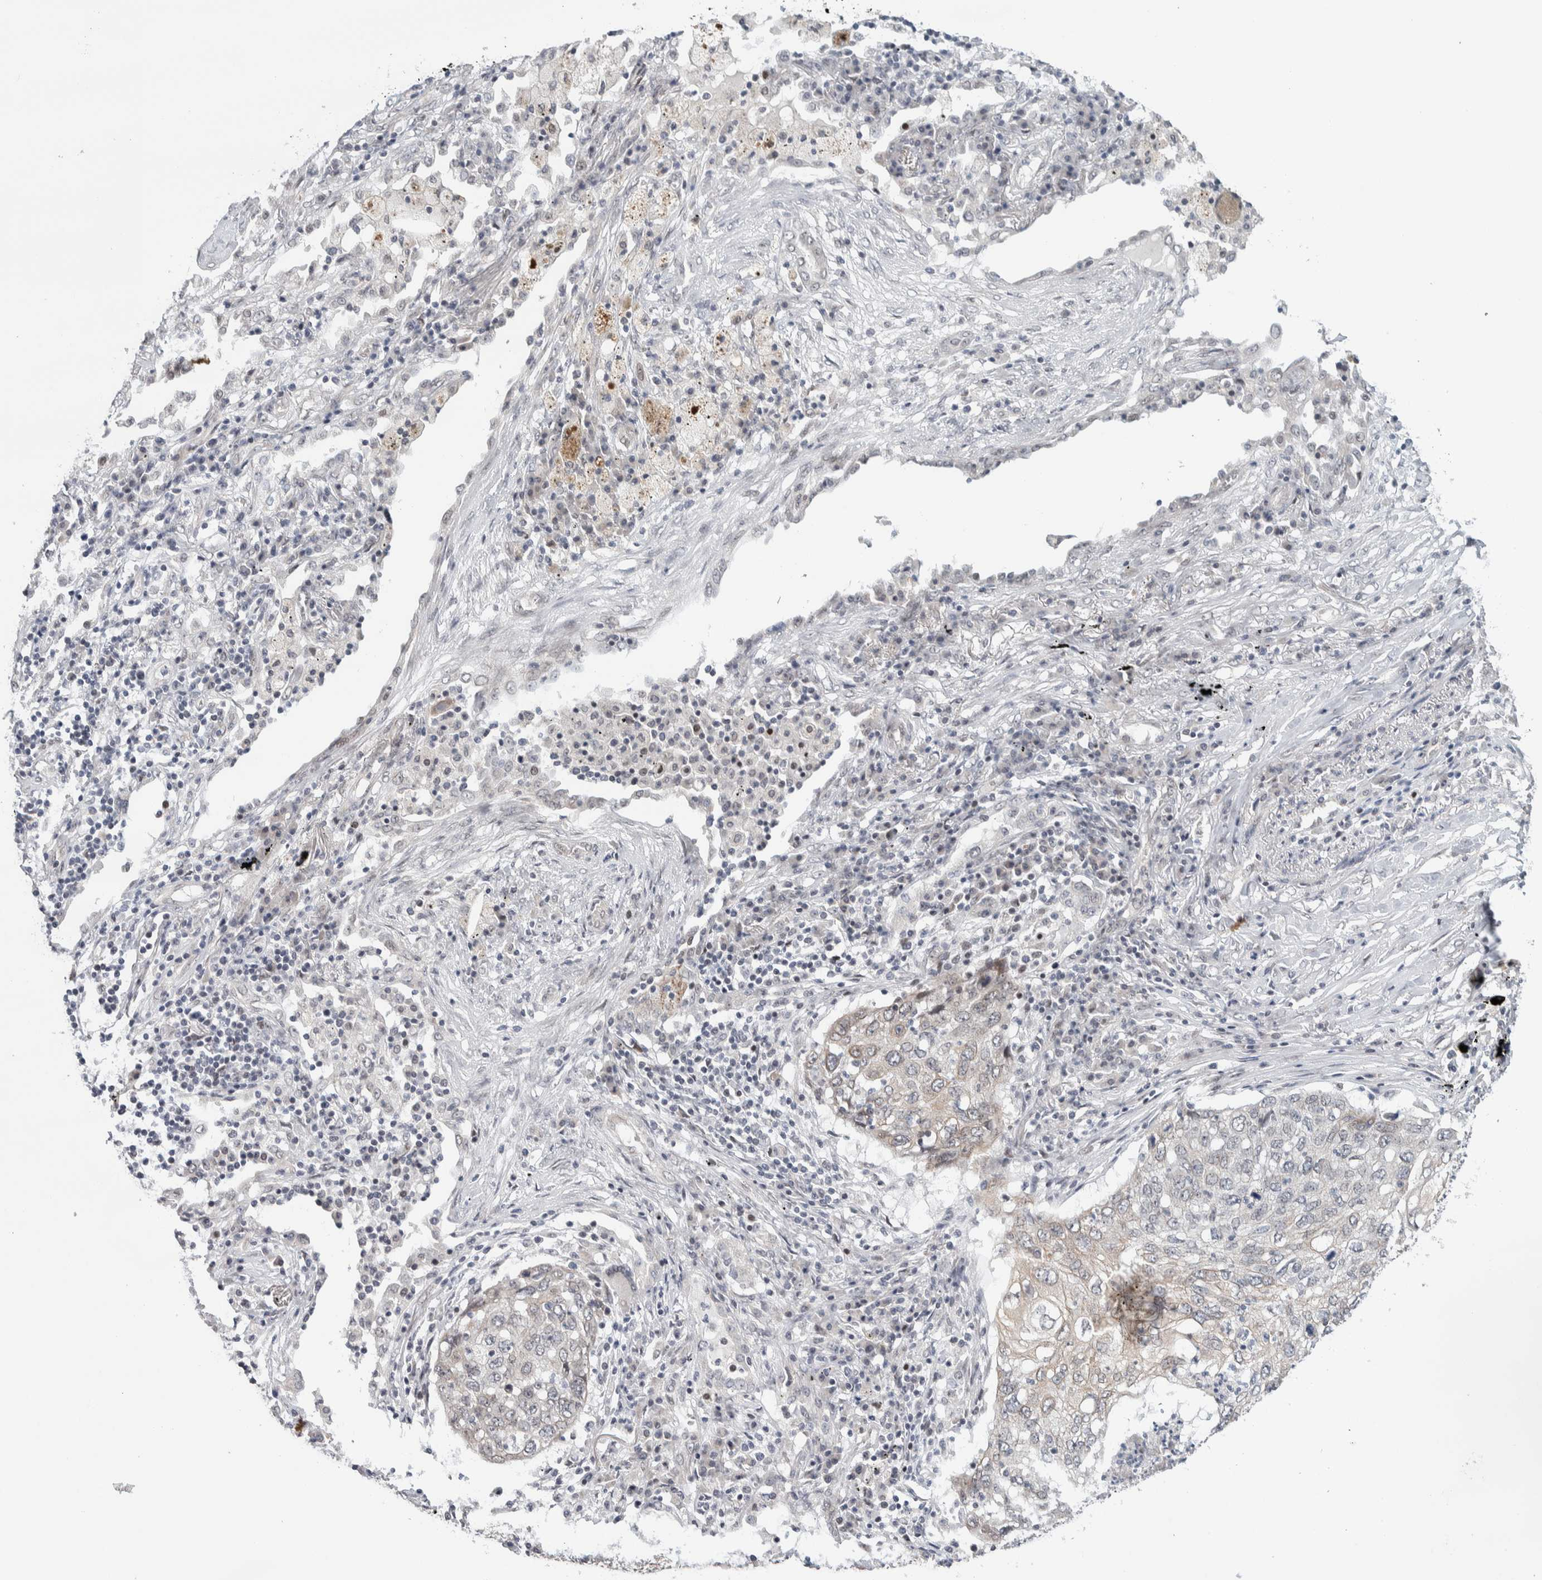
{"staining": {"intensity": "weak", "quantity": "<25%", "location": "cytoplasmic/membranous"}, "tissue": "lung cancer", "cell_type": "Tumor cells", "image_type": "cancer", "snomed": [{"axis": "morphology", "description": "Squamous cell carcinoma, NOS"}, {"axis": "topography", "description": "Lung"}], "caption": "The immunohistochemistry (IHC) histopathology image has no significant staining in tumor cells of lung cancer (squamous cell carcinoma) tissue.", "gene": "CRAT", "patient": {"sex": "female", "age": 63}}